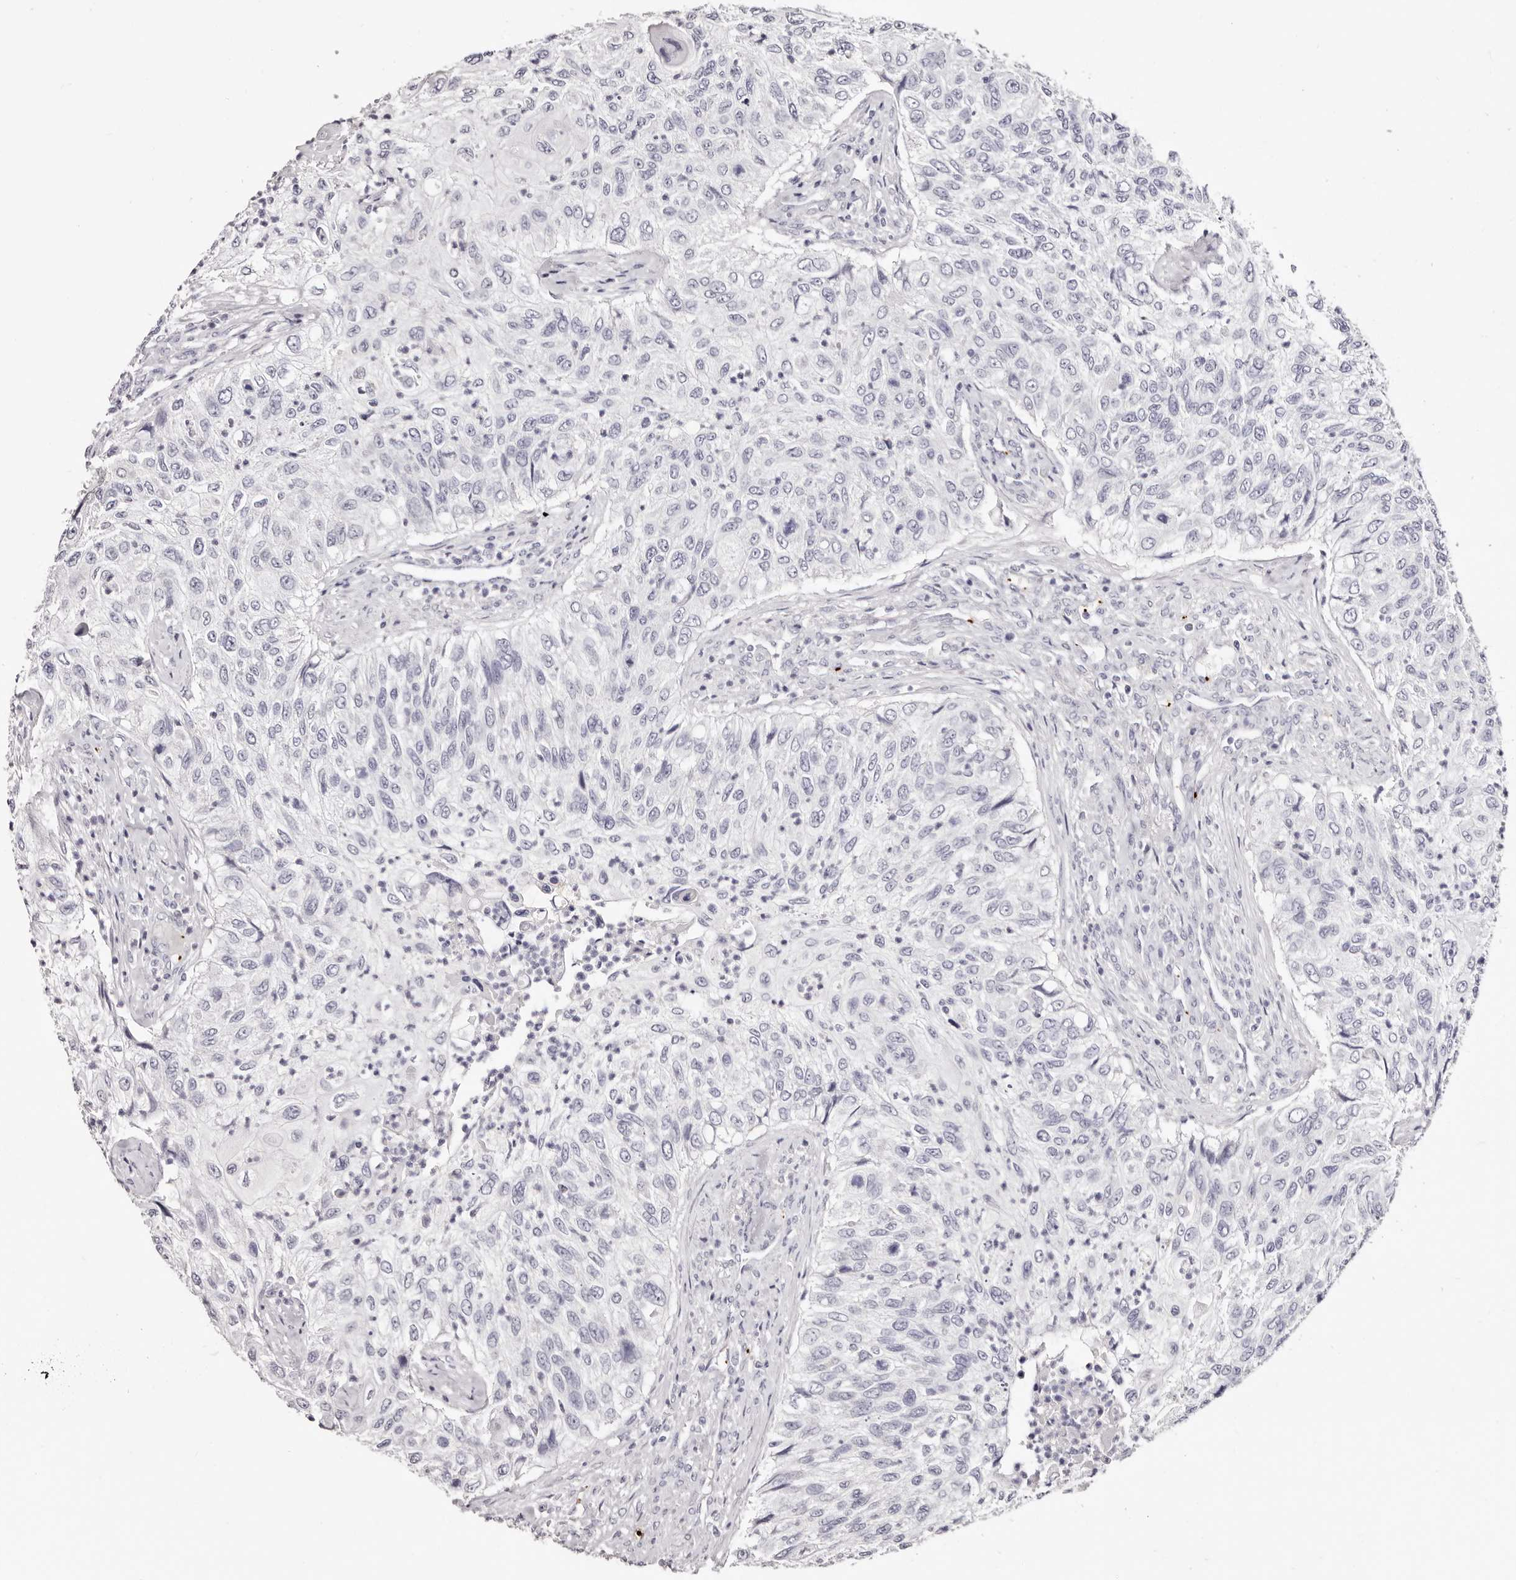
{"staining": {"intensity": "negative", "quantity": "none", "location": "none"}, "tissue": "urothelial cancer", "cell_type": "Tumor cells", "image_type": "cancer", "snomed": [{"axis": "morphology", "description": "Urothelial carcinoma, High grade"}, {"axis": "topography", "description": "Urinary bladder"}], "caption": "DAB (3,3'-diaminobenzidine) immunohistochemical staining of human high-grade urothelial carcinoma shows no significant expression in tumor cells.", "gene": "PF4", "patient": {"sex": "female", "age": 60}}